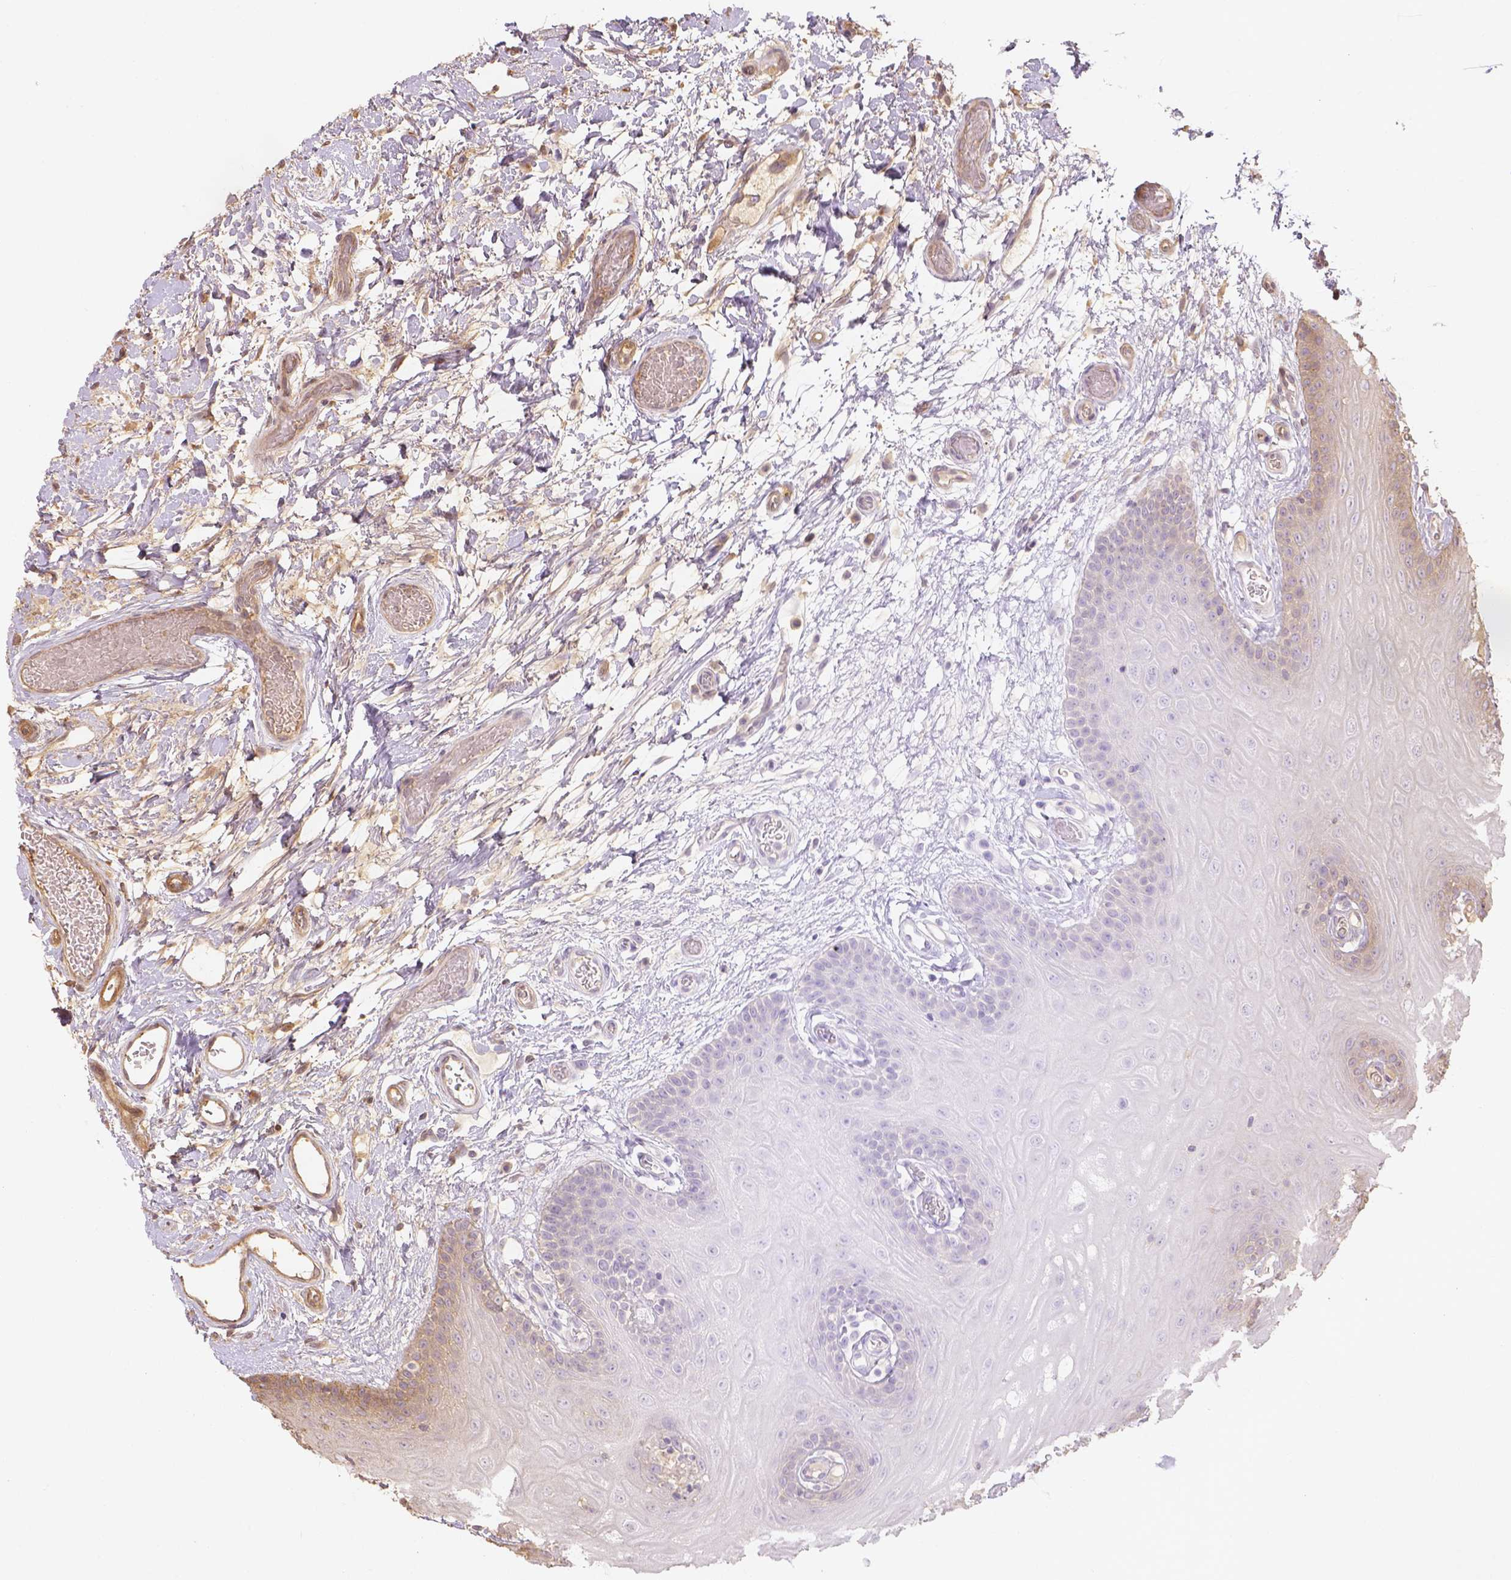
{"staining": {"intensity": "moderate", "quantity": "<25%", "location": "cytoplasmic/membranous"}, "tissue": "oral mucosa", "cell_type": "Squamous epithelial cells", "image_type": "normal", "snomed": [{"axis": "morphology", "description": "Normal tissue, NOS"}, {"axis": "morphology", "description": "Squamous cell carcinoma, NOS"}, {"axis": "topography", "description": "Oral tissue"}, {"axis": "topography", "description": "Head-Neck"}], "caption": "Protein expression analysis of normal oral mucosa shows moderate cytoplasmic/membranous expression in approximately <25% of squamous epithelial cells.", "gene": "XPR1", "patient": {"sex": "male", "age": 78}}